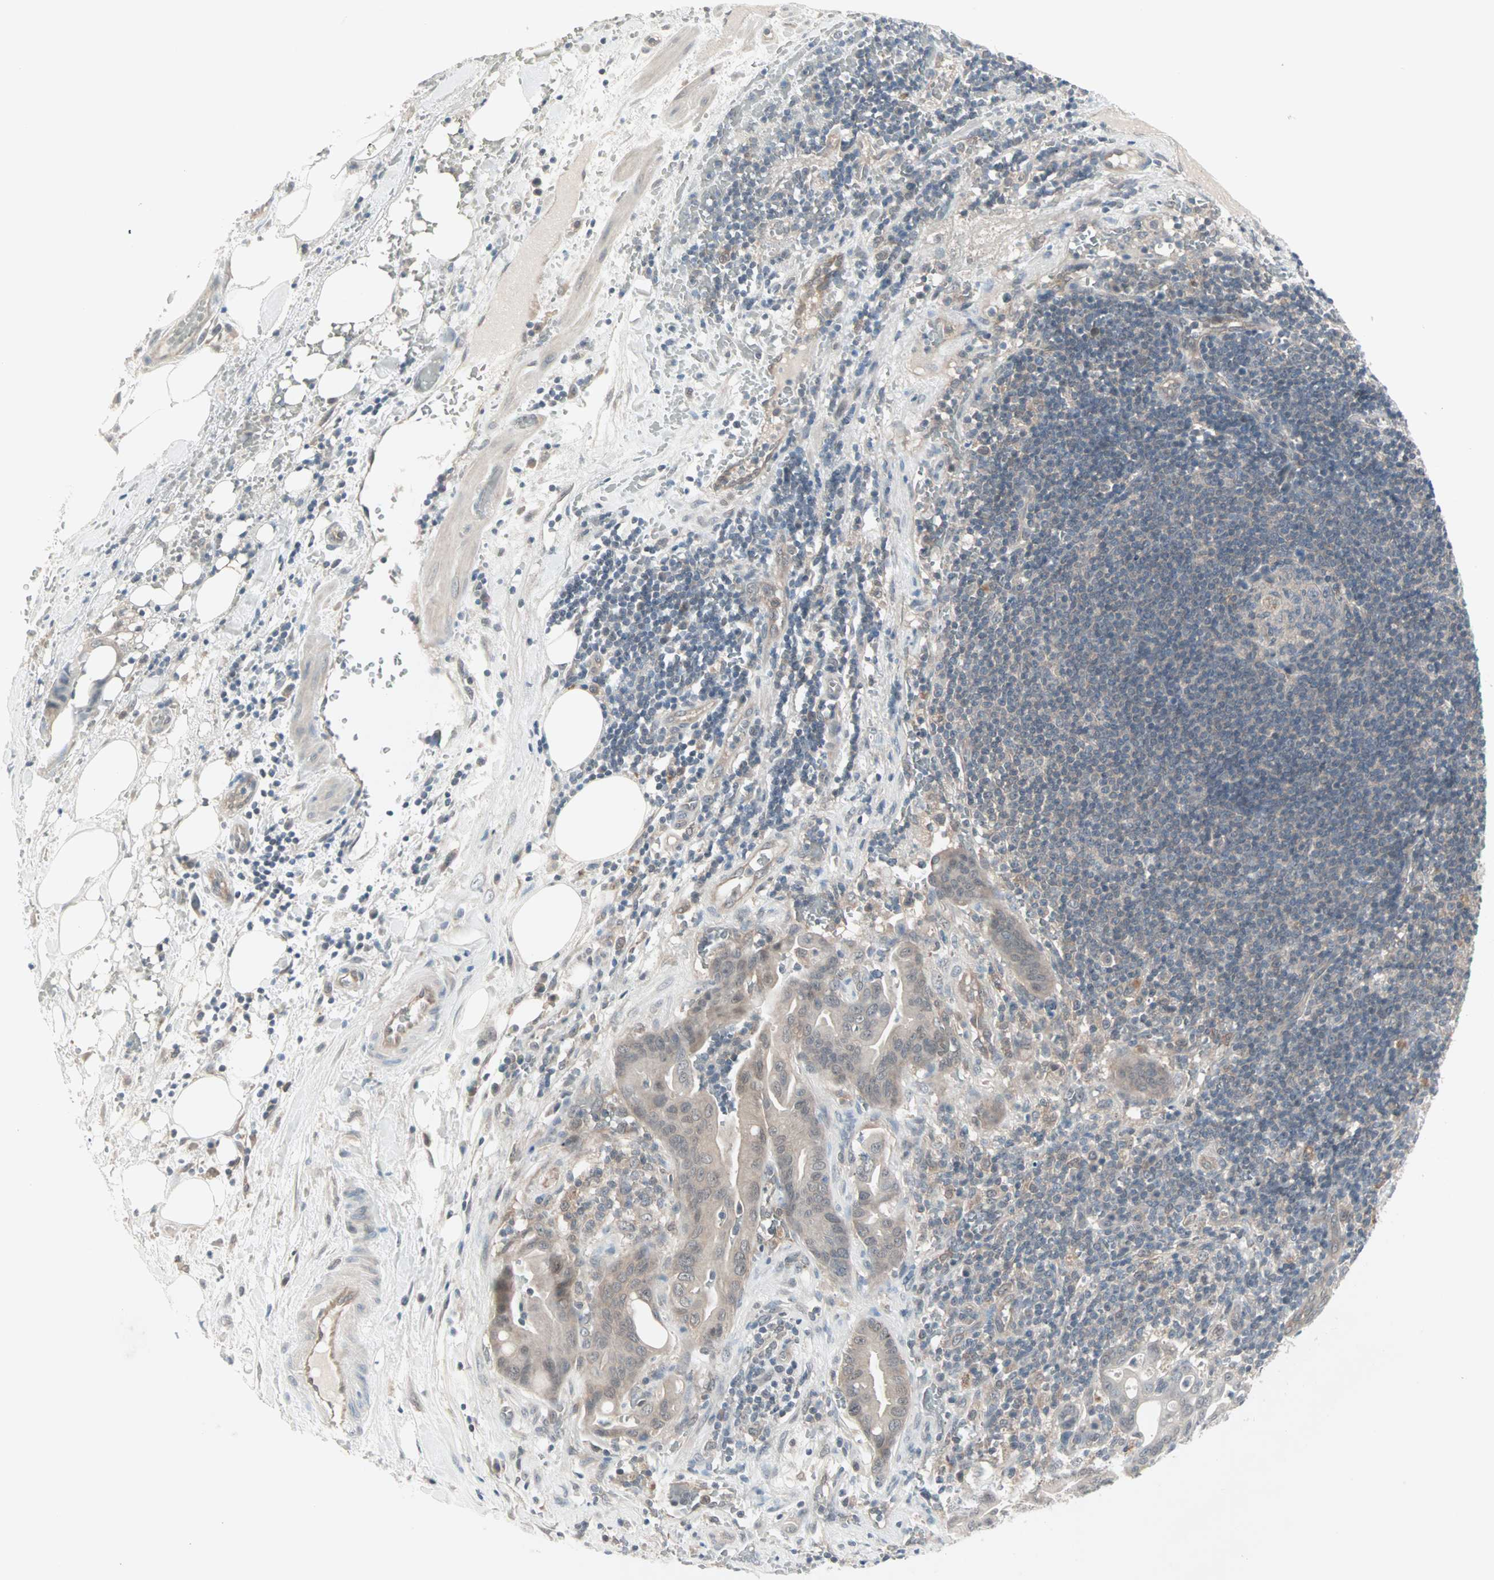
{"staining": {"intensity": "weak", "quantity": "25%-75%", "location": "cytoplasmic/membranous"}, "tissue": "liver cancer", "cell_type": "Tumor cells", "image_type": "cancer", "snomed": [{"axis": "morphology", "description": "Cholangiocarcinoma"}, {"axis": "topography", "description": "Liver"}], "caption": "Brown immunohistochemical staining in liver cancer reveals weak cytoplasmic/membranous expression in about 25%-75% of tumor cells.", "gene": "PTPA", "patient": {"sex": "female", "age": 68}}